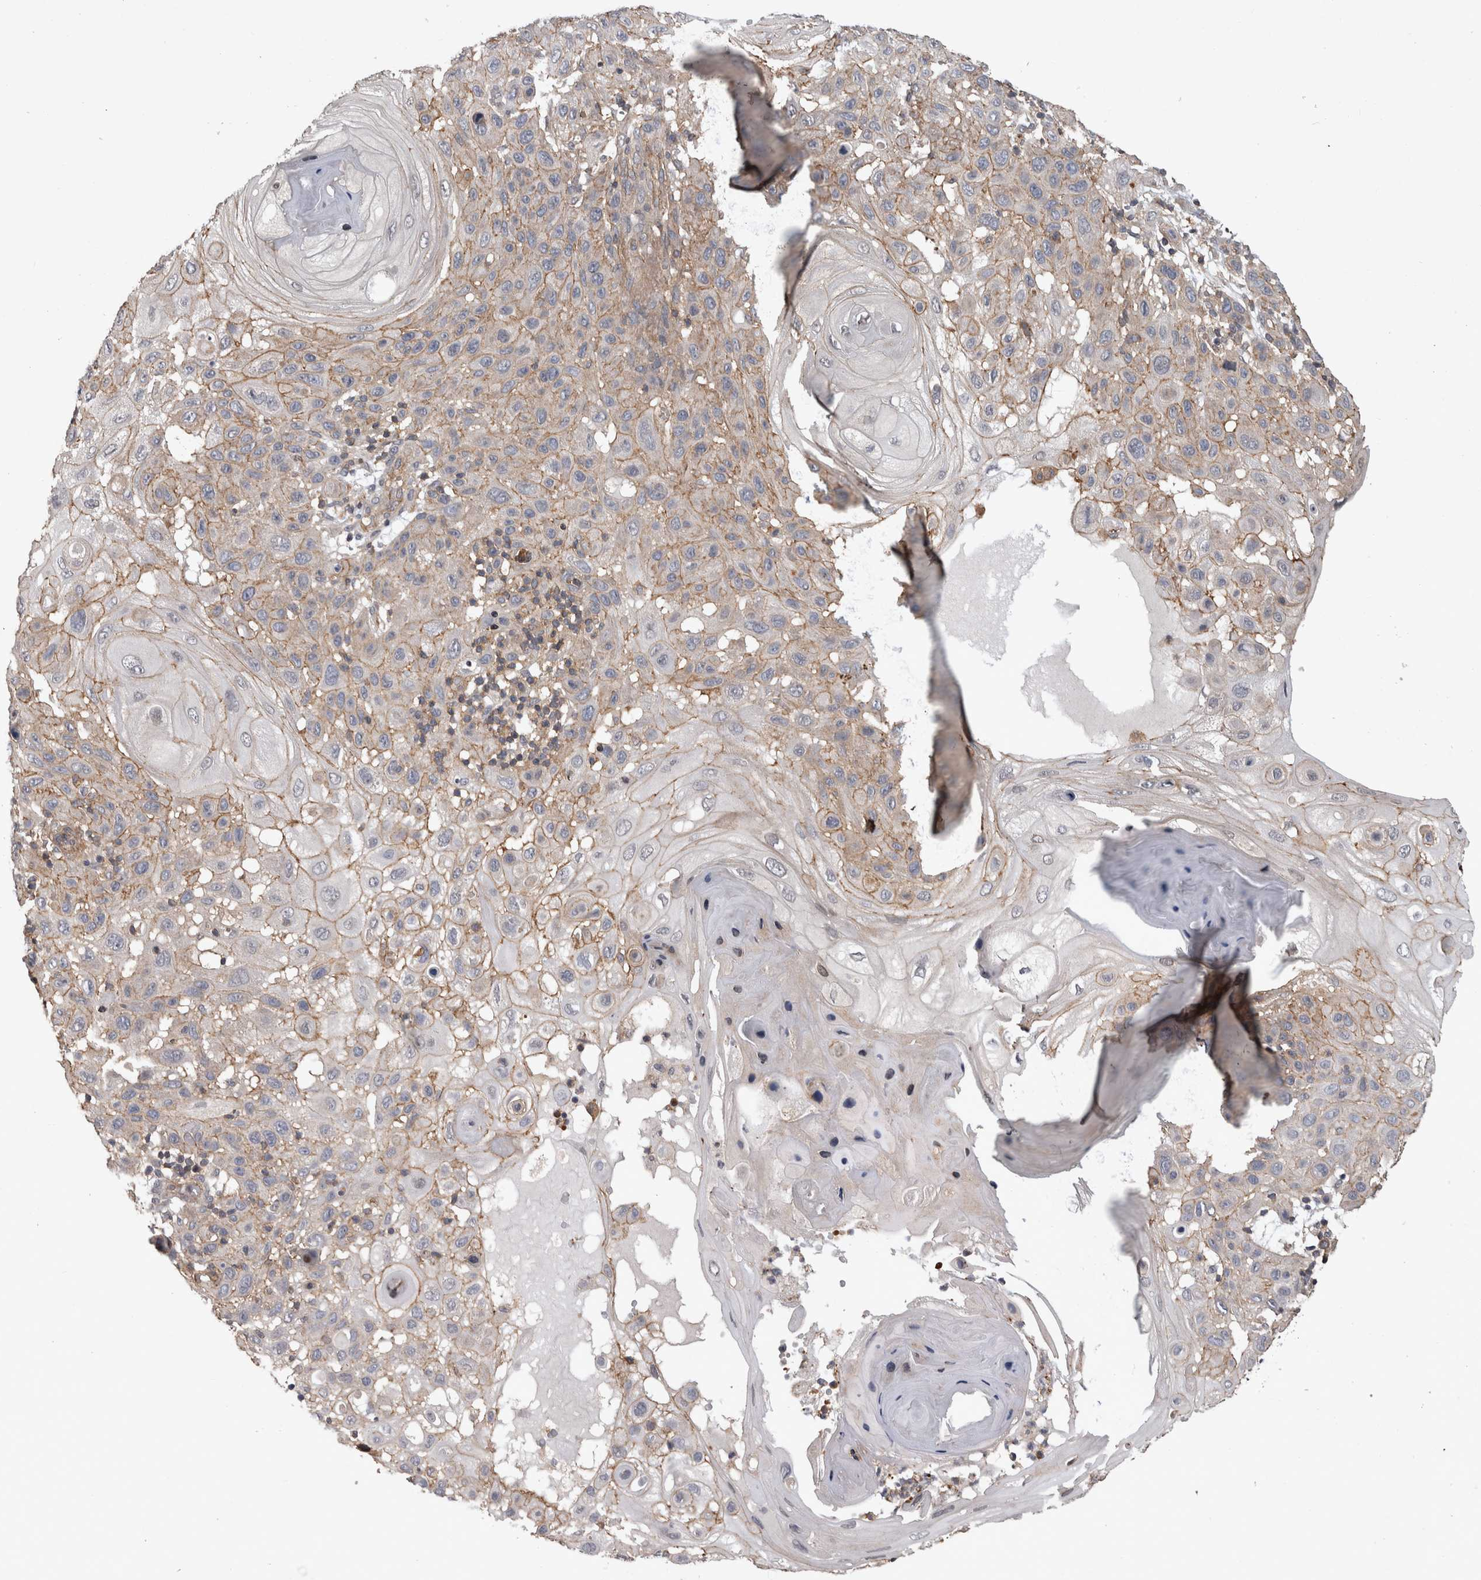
{"staining": {"intensity": "moderate", "quantity": ">75%", "location": "cytoplasmic/membranous"}, "tissue": "skin cancer", "cell_type": "Tumor cells", "image_type": "cancer", "snomed": [{"axis": "morphology", "description": "Normal tissue, NOS"}, {"axis": "morphology", "description": "Squamous cell carcinoma, NOS"}, {"axis": "topography", "description": "Skin"}], "caption": "The micrograph displays staining of squamous cell carcinoma (skin), revealing moderate cytoplasmic/membranous protein positivity (brown color) within tumor cells. (DAB = brown stain, brightfield microscopy at high magnification).", "gene": "SPATA48", "patient": {"sex": "female", "age": 96}}